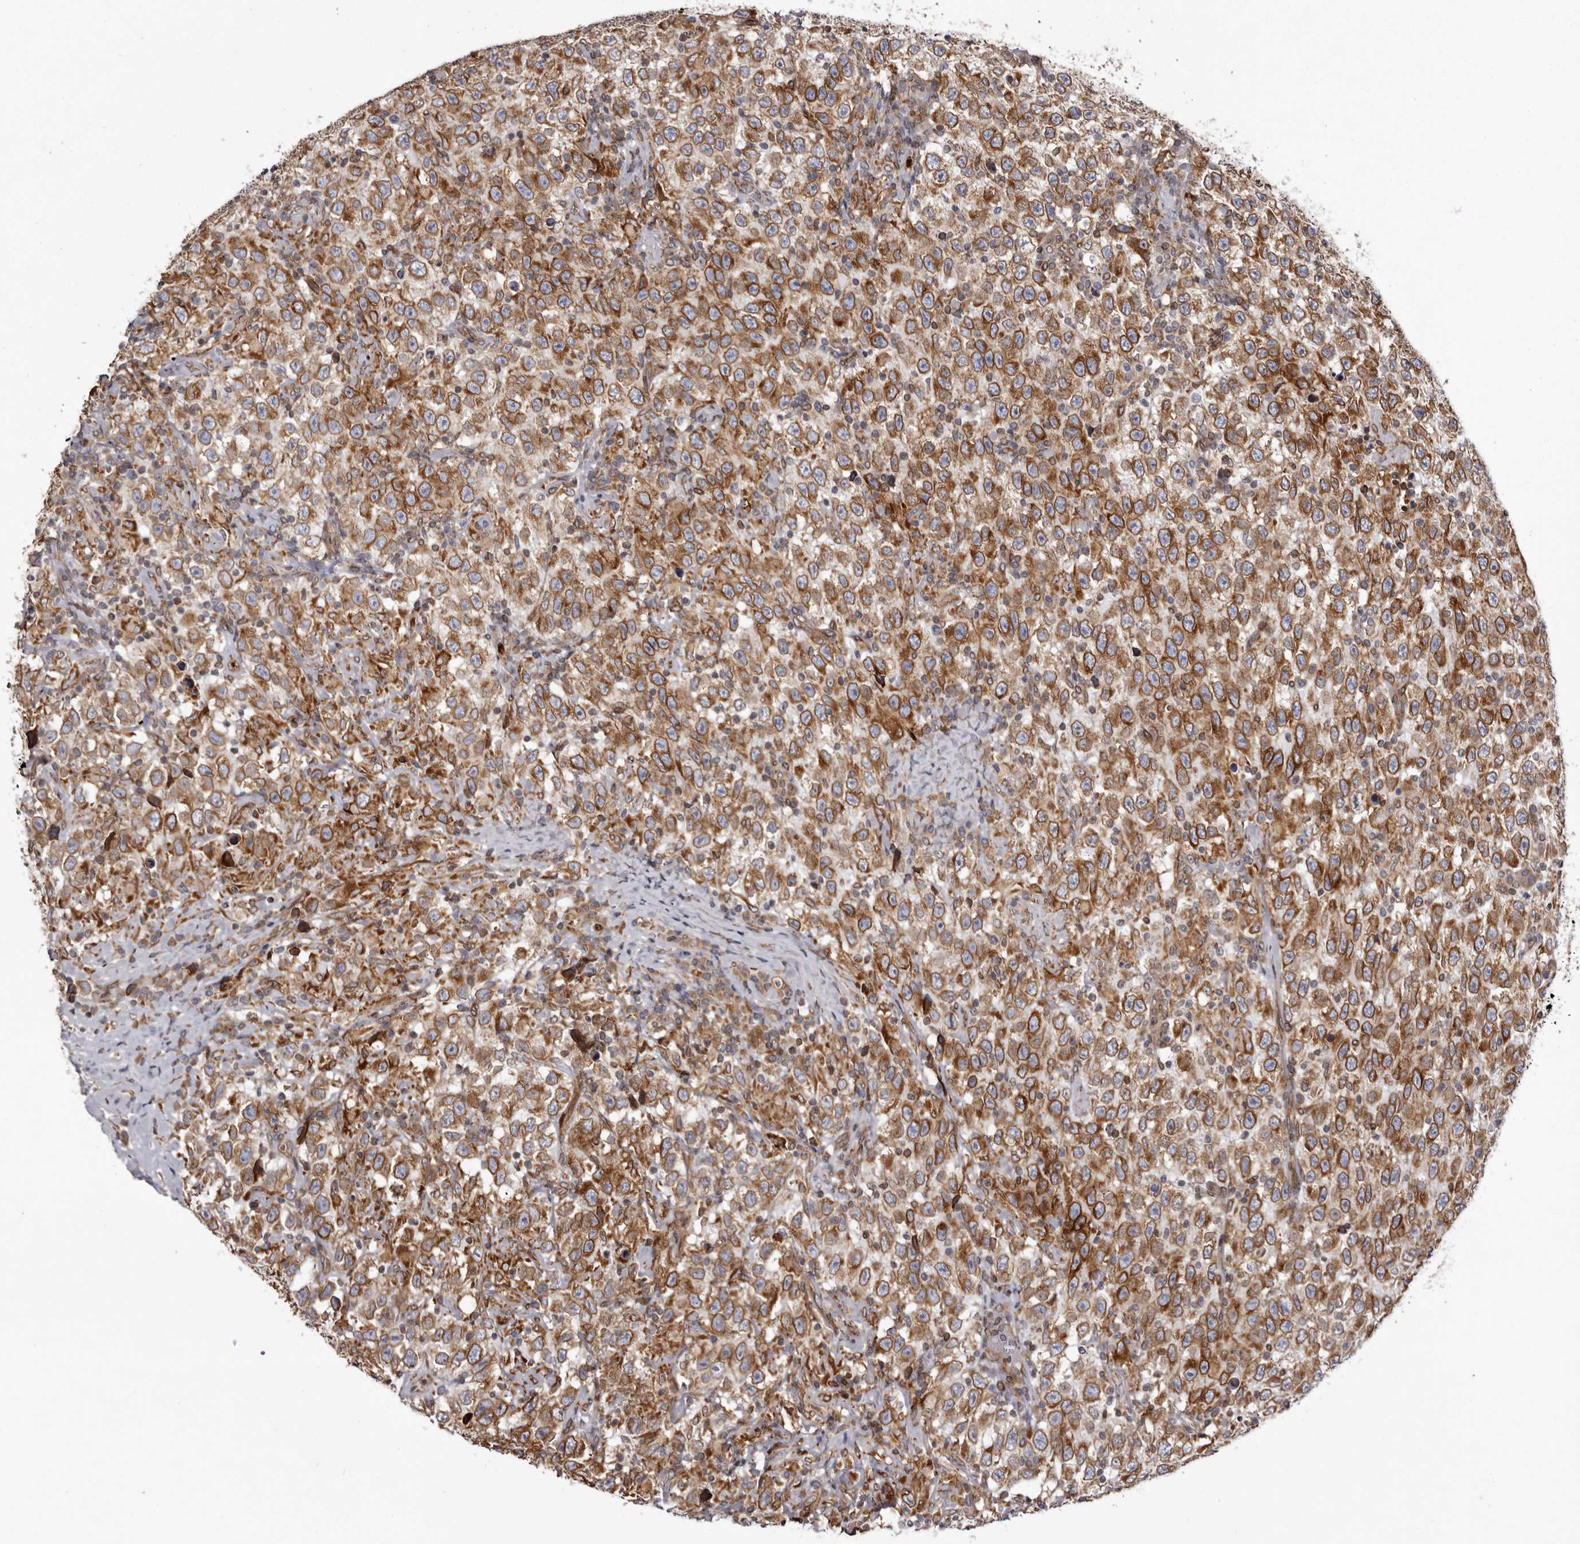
{"staining": {"intensity": "moderate", "quantity": ">75%", "location": "cytoplasmic/membranous"}, "tissue": "testis cancer", "cell_type": "Tumor cells", "image_type": "cancer", "snomed": [{"axis": "morphology", "description": "Seminoma, NOS"}, {"axis": "topography", "description": "Testis"}], "caption": "A brown stain labels moderate cytoplasmic/membranous positivity of a protein in testis seminoma tumor cells. The protein of interest is shown in brown color, while the nuclei are stained blue.", "gene": "C4orf3", "patient": {"sex": "male", "age": 41}}